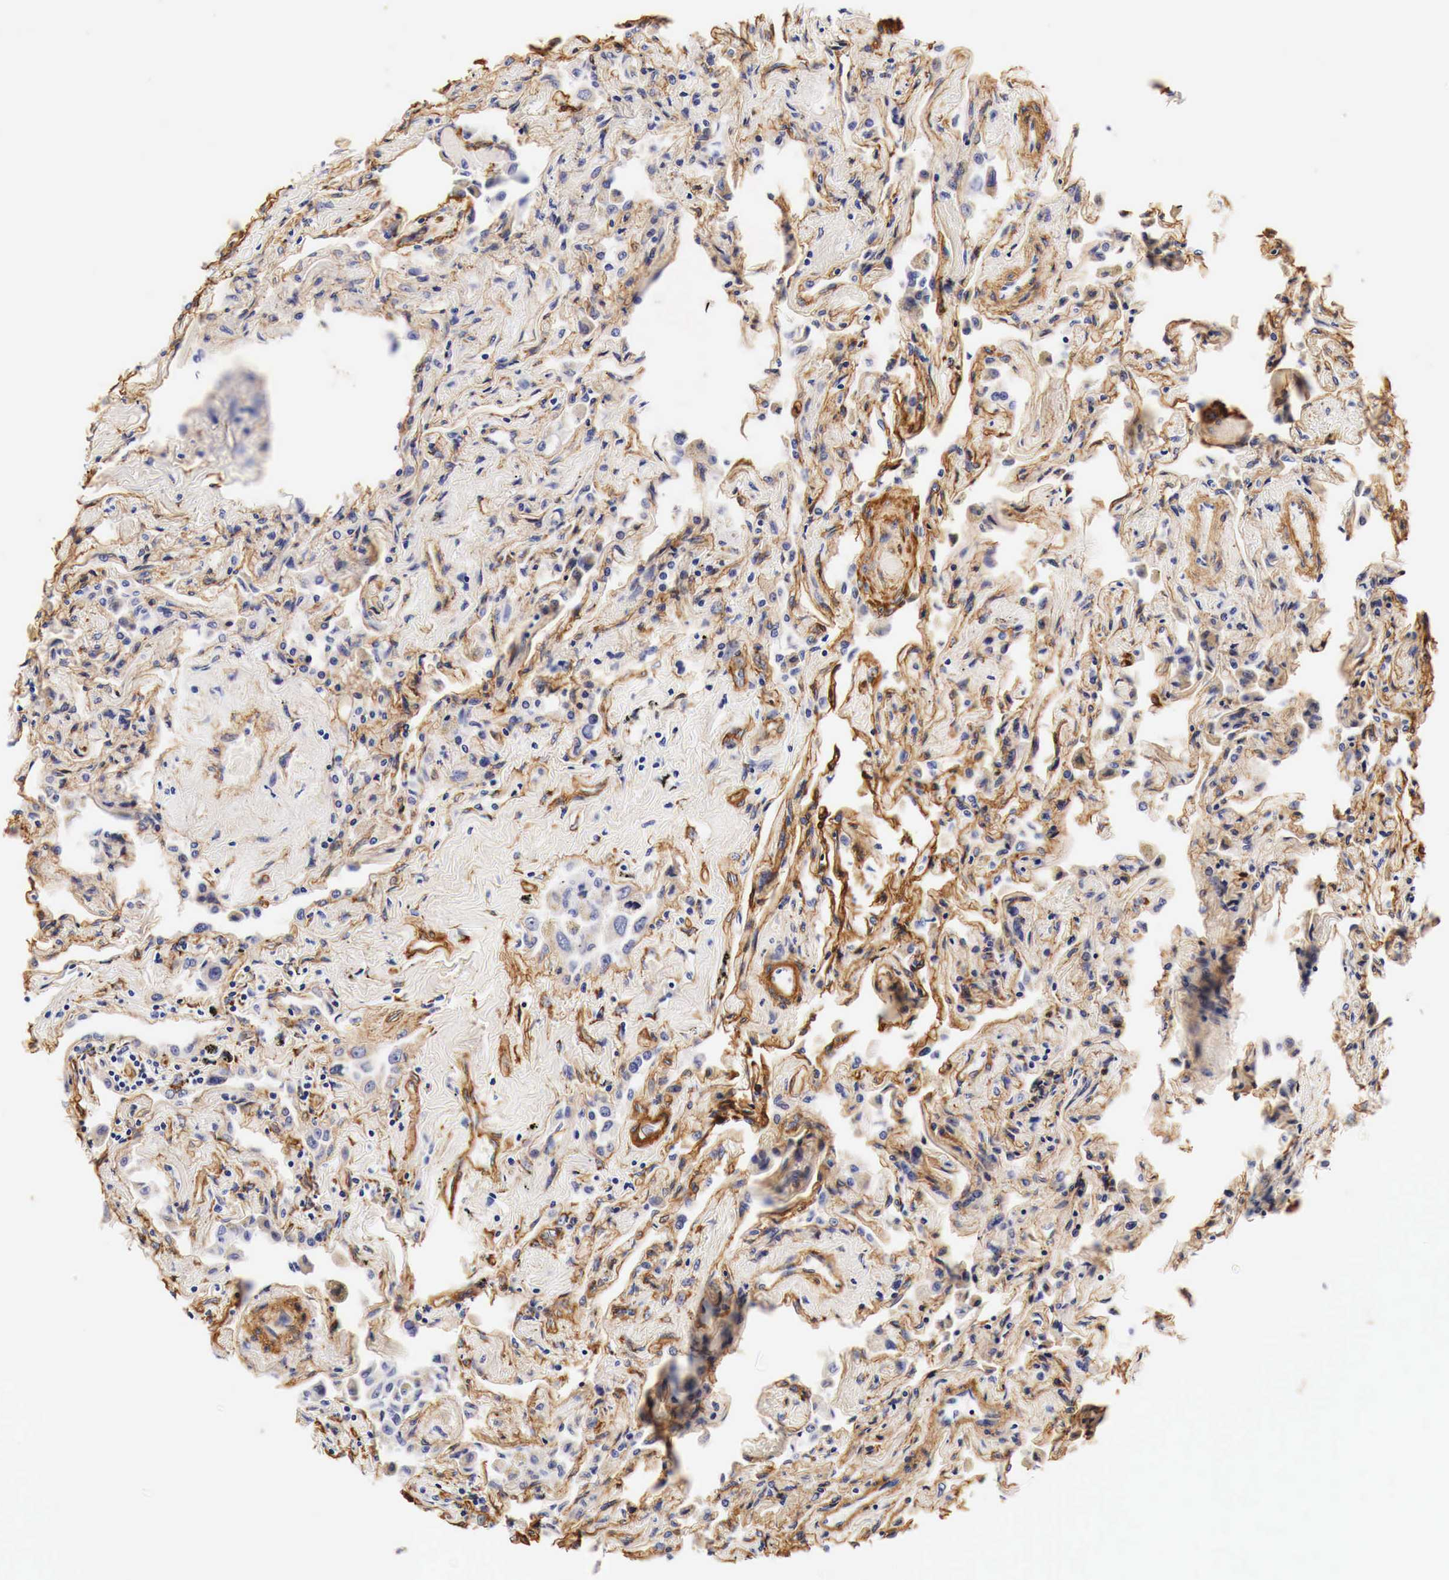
{"staining": {"intensity": "moderate", "quantity": "25%-75%", "location": "cytoplasmic/membranous"}, "tissue": "lung", "cell_type": "Alveolar cells", "image_type": "normal", "snomed": [{"axis": "morphology", "description": "Normal tissue, NOS"}, {"axis": "topography", "description": "Lung"}], "caption": "Protein staining of normal lung exhibits moderate cytoplasmic/membranous positivity in approximately 25%-75% of alveolar cells. The staining is performed using DAB brown chromogen to label protein expression. The nuclei are counter-stained blue using hematoxylin.", "gene": "LAMB2", "patient": {"sex": "male", "age": 73}}